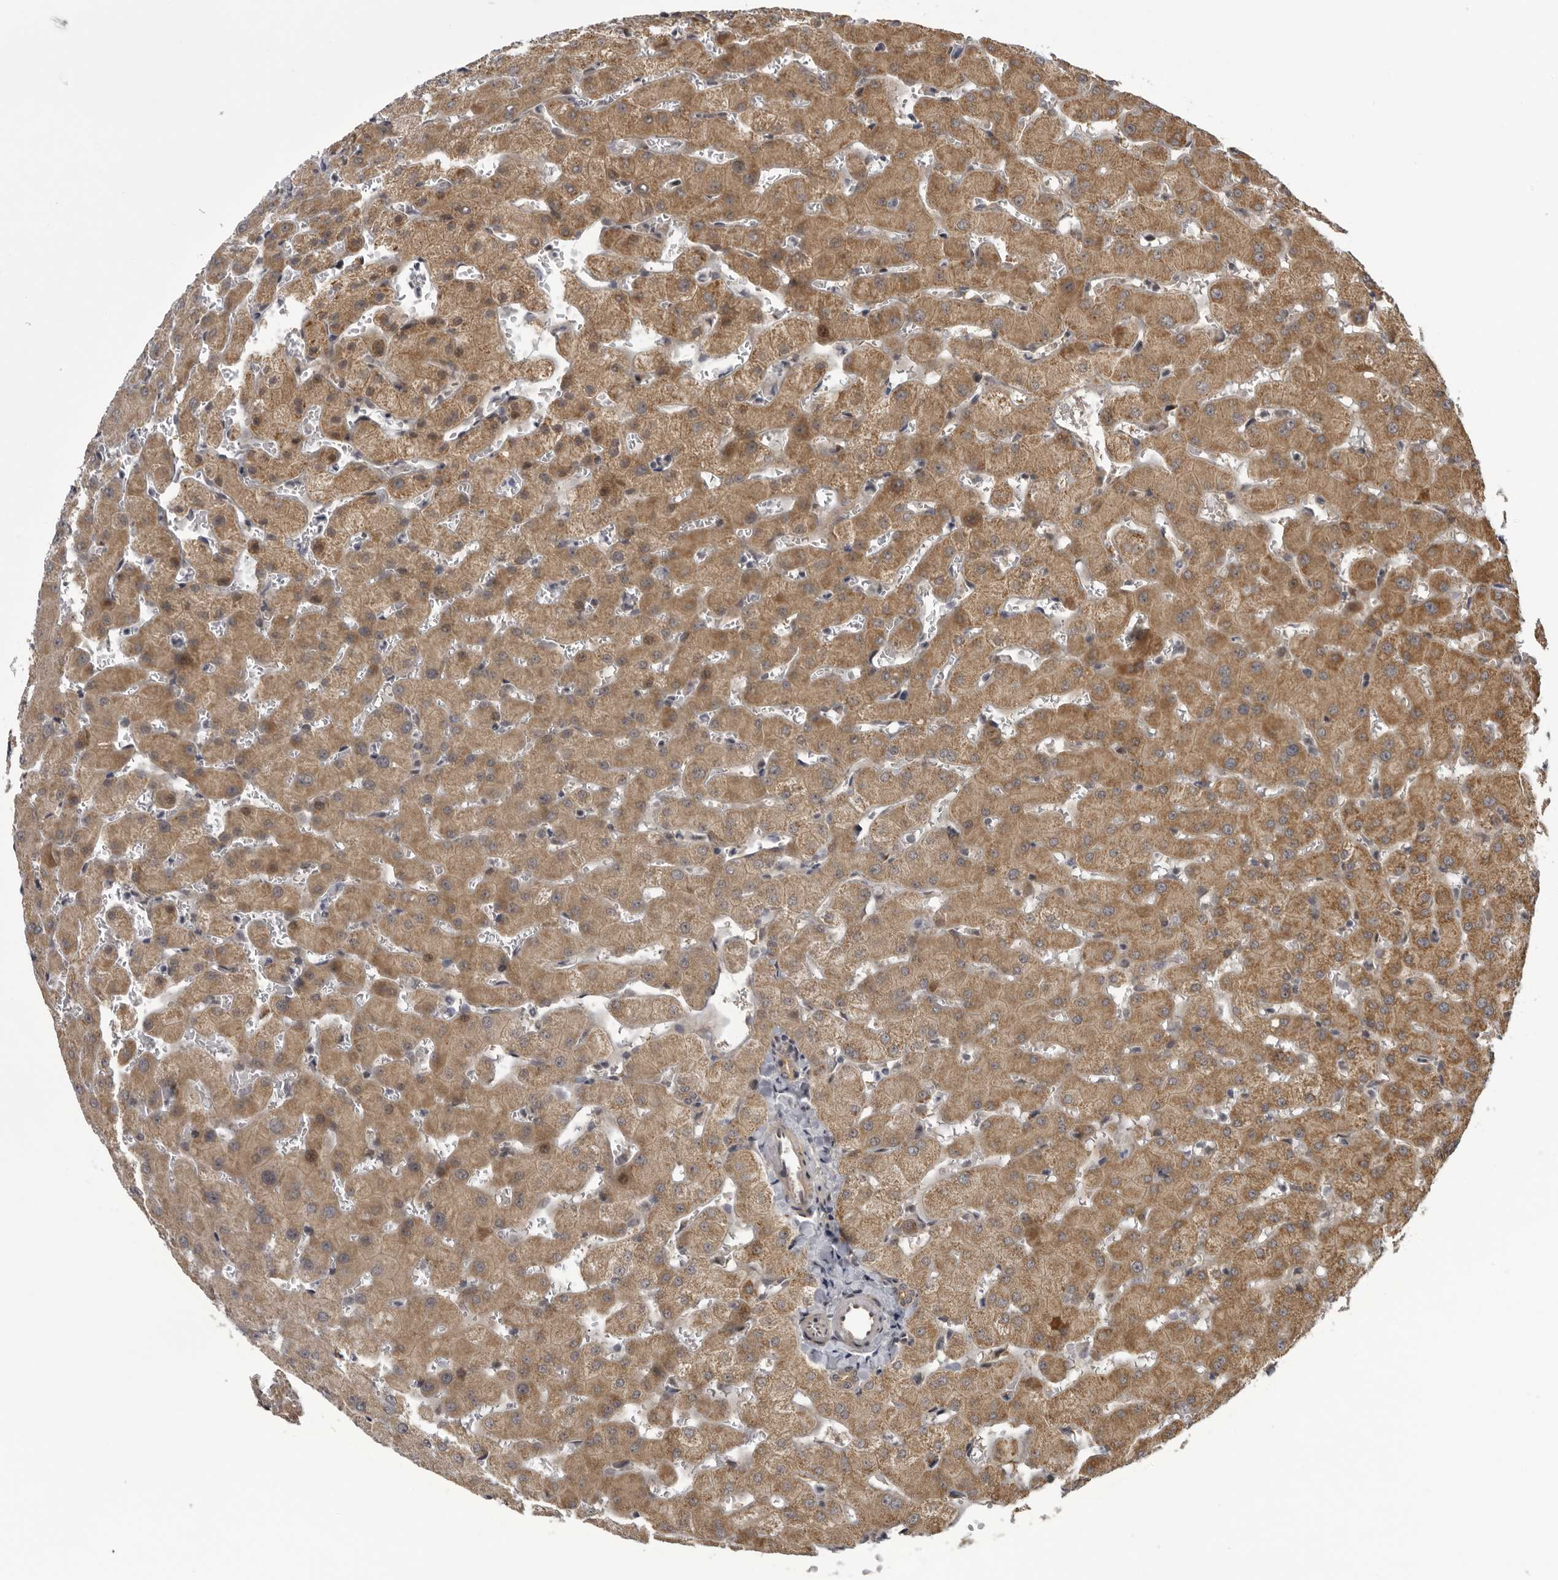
{"staining": {"intensity": "negative", "quantity": "none", "location": "none"}, "tissue": "liver", "cell_type": "Cholangiocytes", "image_type": "normal", "snomed": [{"axis": "morphology", "description": "Normal tissue, NOS"}, {"axis": "topography", "description": "Liver"}], "caption": "Immunohistochemistry of benign human liver displays no positivity in cholangiocytes.", "gene": "DNAH14", "patient": {"sex": "female", "age": 63}}